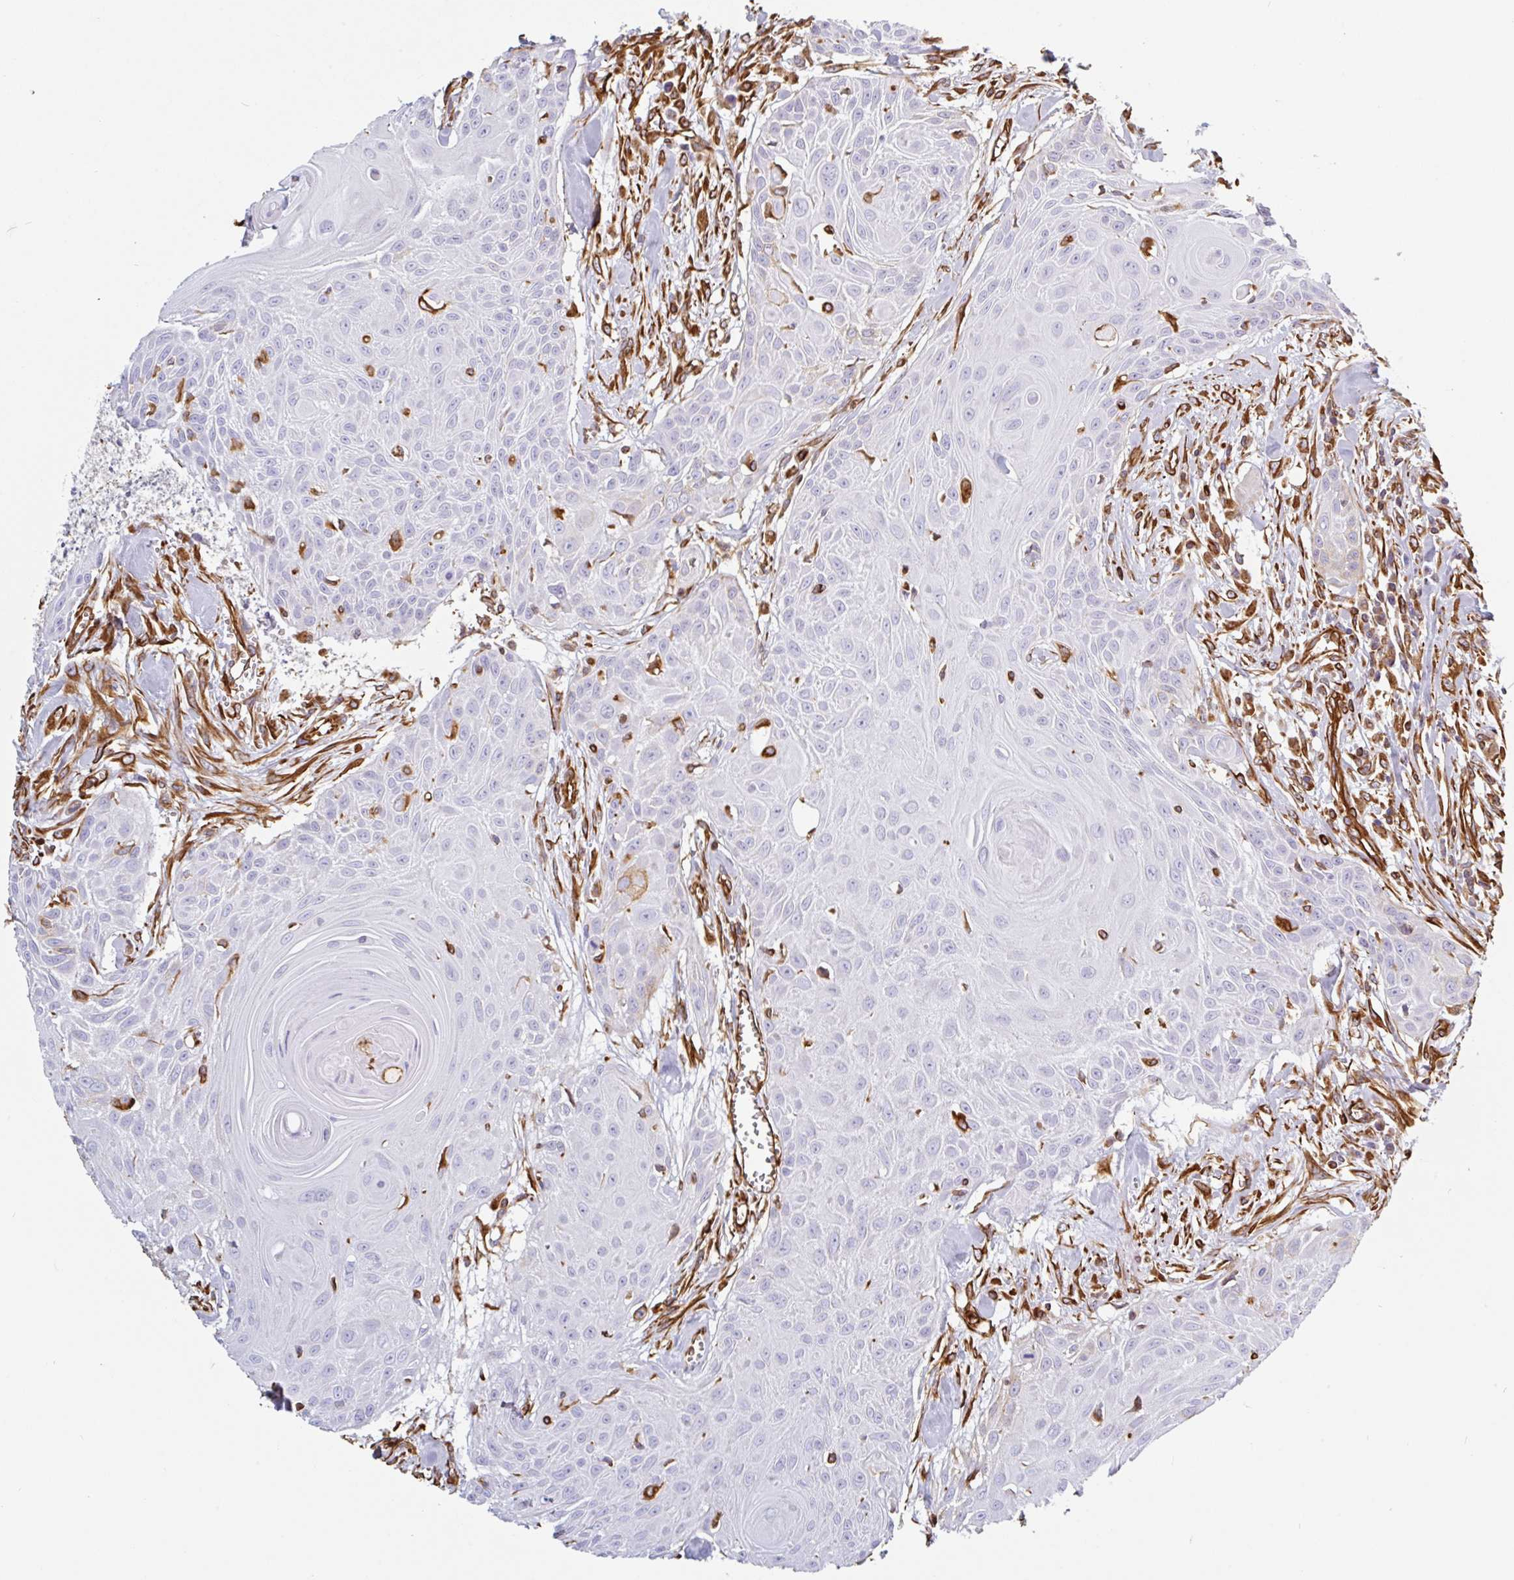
{"staining": {"intensity": "negative", "quantity": "none", "location": "none"}, "tissue": "head and neck cancer", "cell_type": "Tumor cells", "image_type": "cancer", "snomed": [{"axis": "morphology", "description": "Squamous cell carcinoma, NOS"}, {"axis": "topography", "description": "Lymph node"}, {"axis": "topography", "description": "Salivary gland"}, {"axis": "topography", "description": "Head-Neck"}], "caption": "Tumor cells are negative for protein expression in human head and neck cancer (squamous cell carcinoma).", "gene": "PPFIA1", "patient": {"sex": "female", "age": 74}}